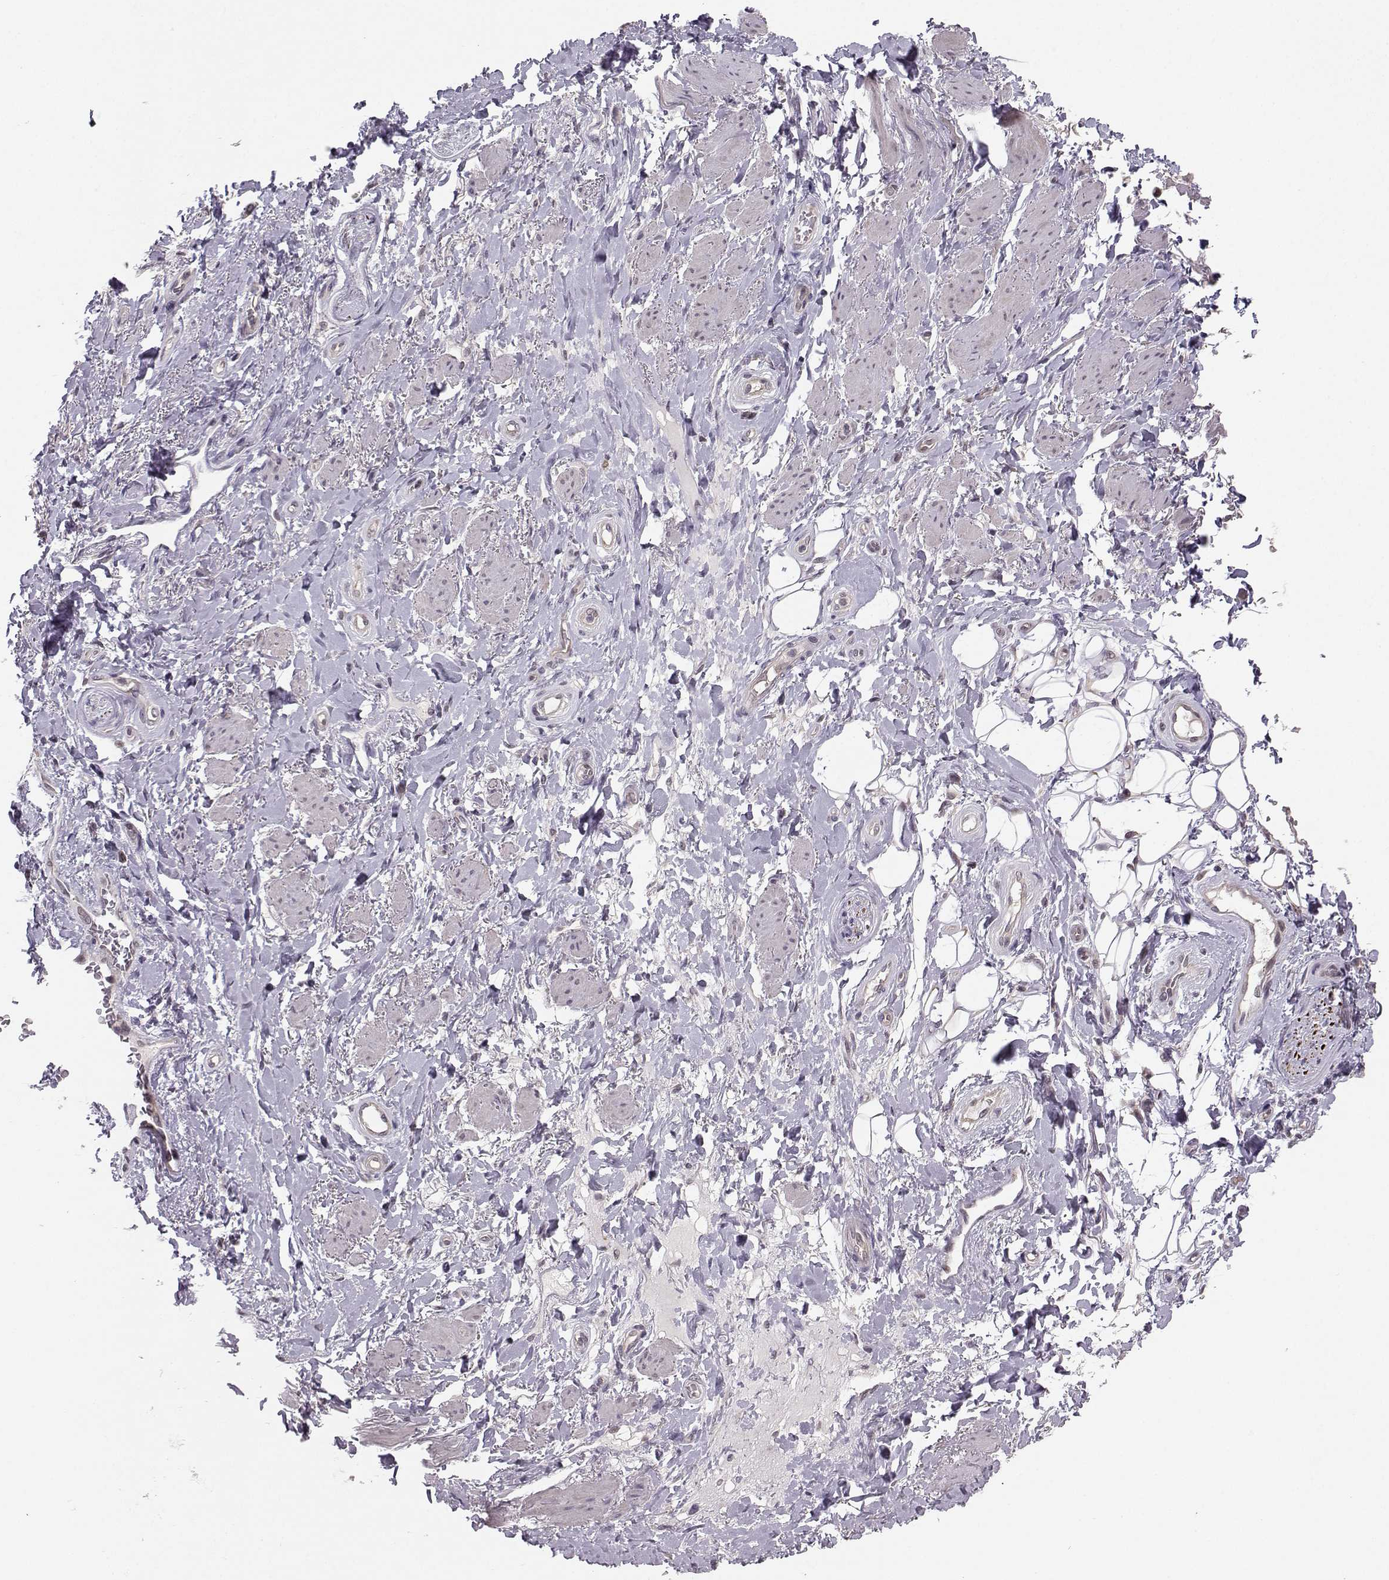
{"staining": {"intensity": "negative", "quantity": "none", "location": "none"}, "tissue": "adipose tissue", "cell_type": "Adipocytes", "image_type": "normal", "snomed": [{"axis": "morphology", "description": "Normal tissue, NOS"}, {"axis": "topography", "description": "Anal"}, {"axis": "topography", "description": "Peripheral nerve tissue"}], "caption": "A high-resolution photomicrograph shows IHC staining of unremarkable adipose tissue, which demonstrates no significant expression in adipocytes. Brightfield microscopy of immunohistochemistry stained with DAB (brown) and hematoxylin (blue), captured at high magnification.", "gene": "PKP2", "patient": {"sex": "male", "age": 53}}